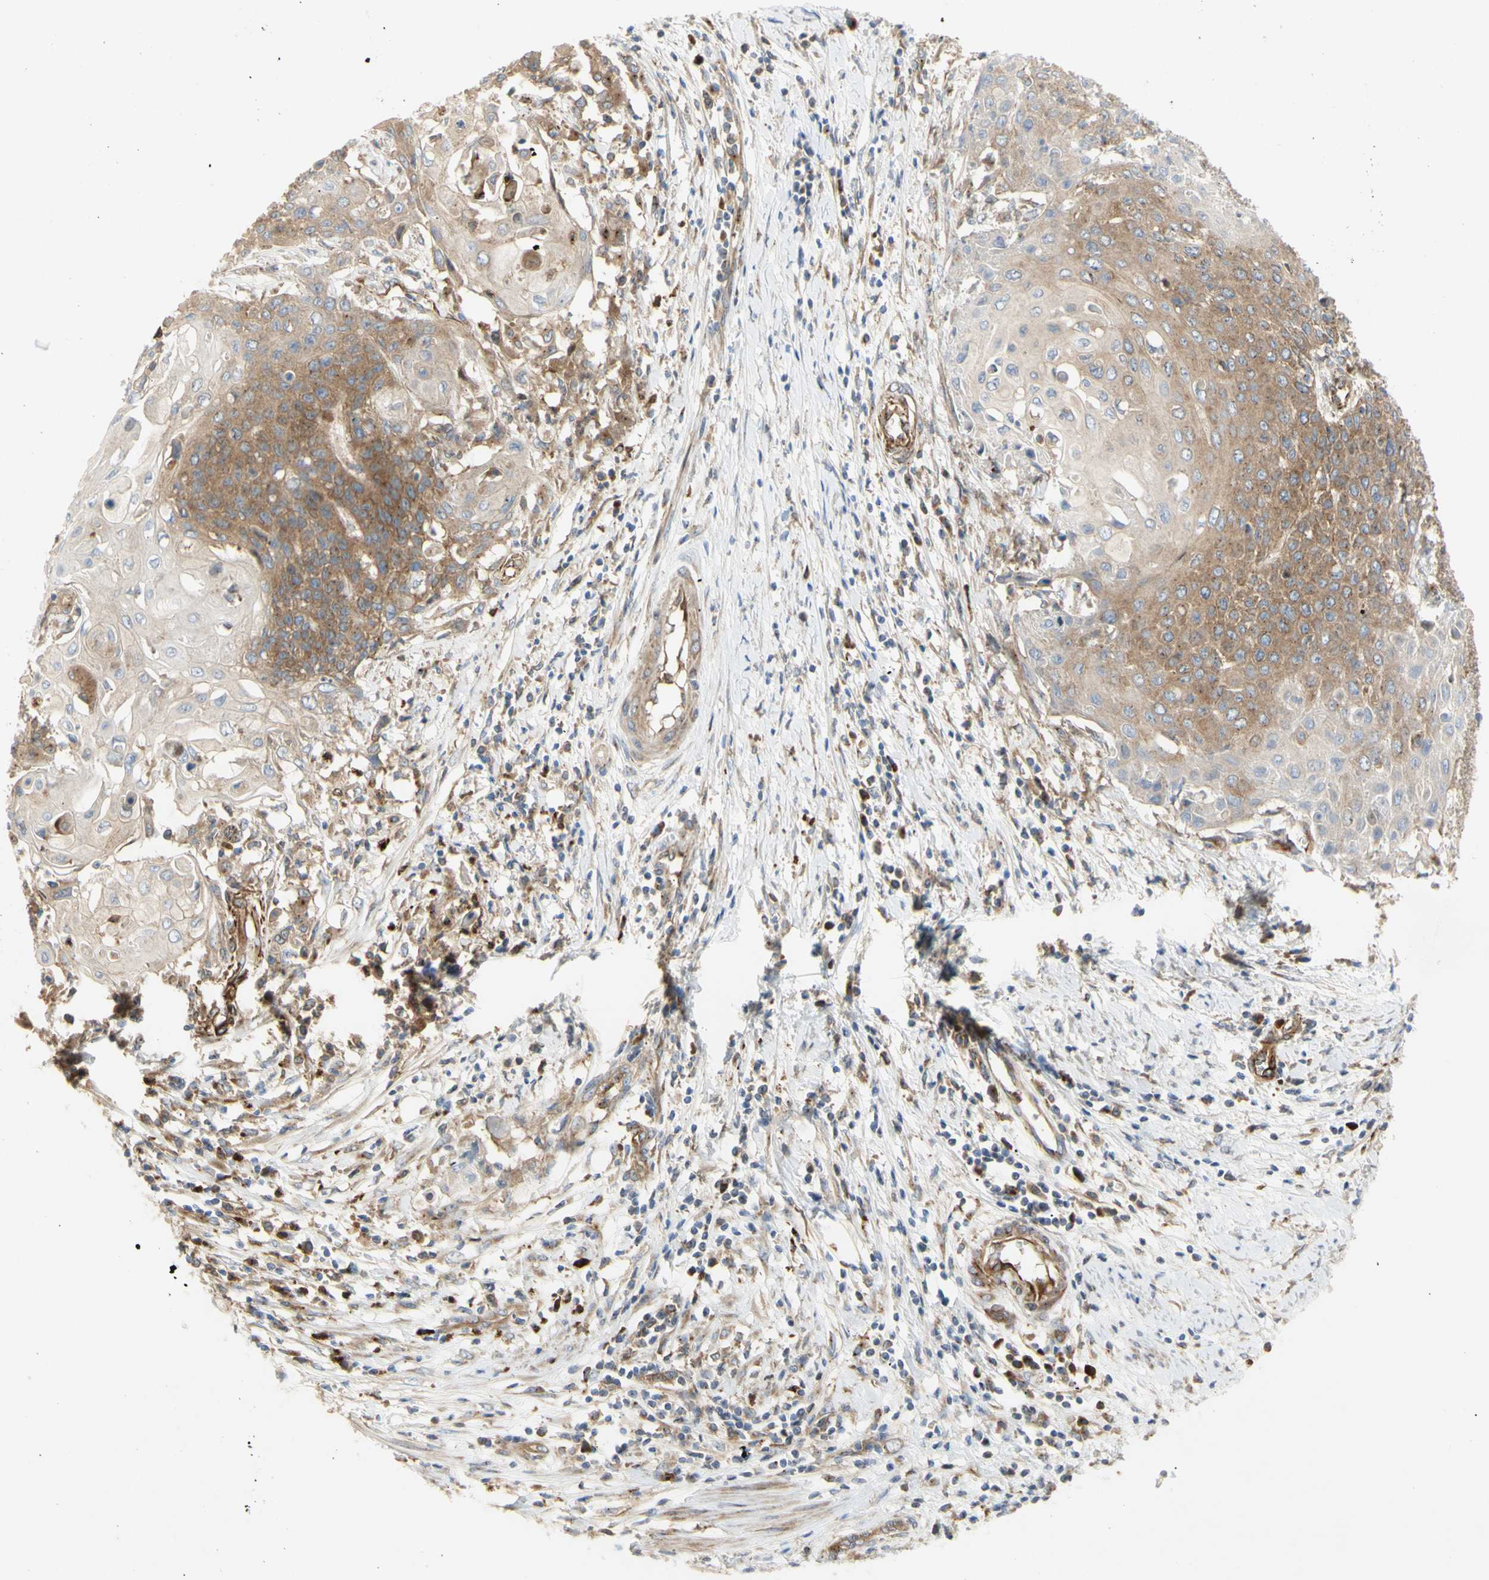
{"staining": {"intensity": "moderate", "quantity": "25%-75%", "location": "cytoplasmic/membranous"}, "tissue": "cervical cancer", "cell_type": "Tumor cells", "image_type": "cancer", "snomed": [{"axis": "morphology", "description": "Squamous cell carcinoma, NOS"}, {"axis": "topography", "description": "Cervix"}], "caption": "A brown stain labels moderate cytoplasmic/membranous staining of a protein in cervical cancer (squamous cell carcinoma) tumor cells.", "gene": "TUBG2", "patient": {"sex": "female", "age": 39}}